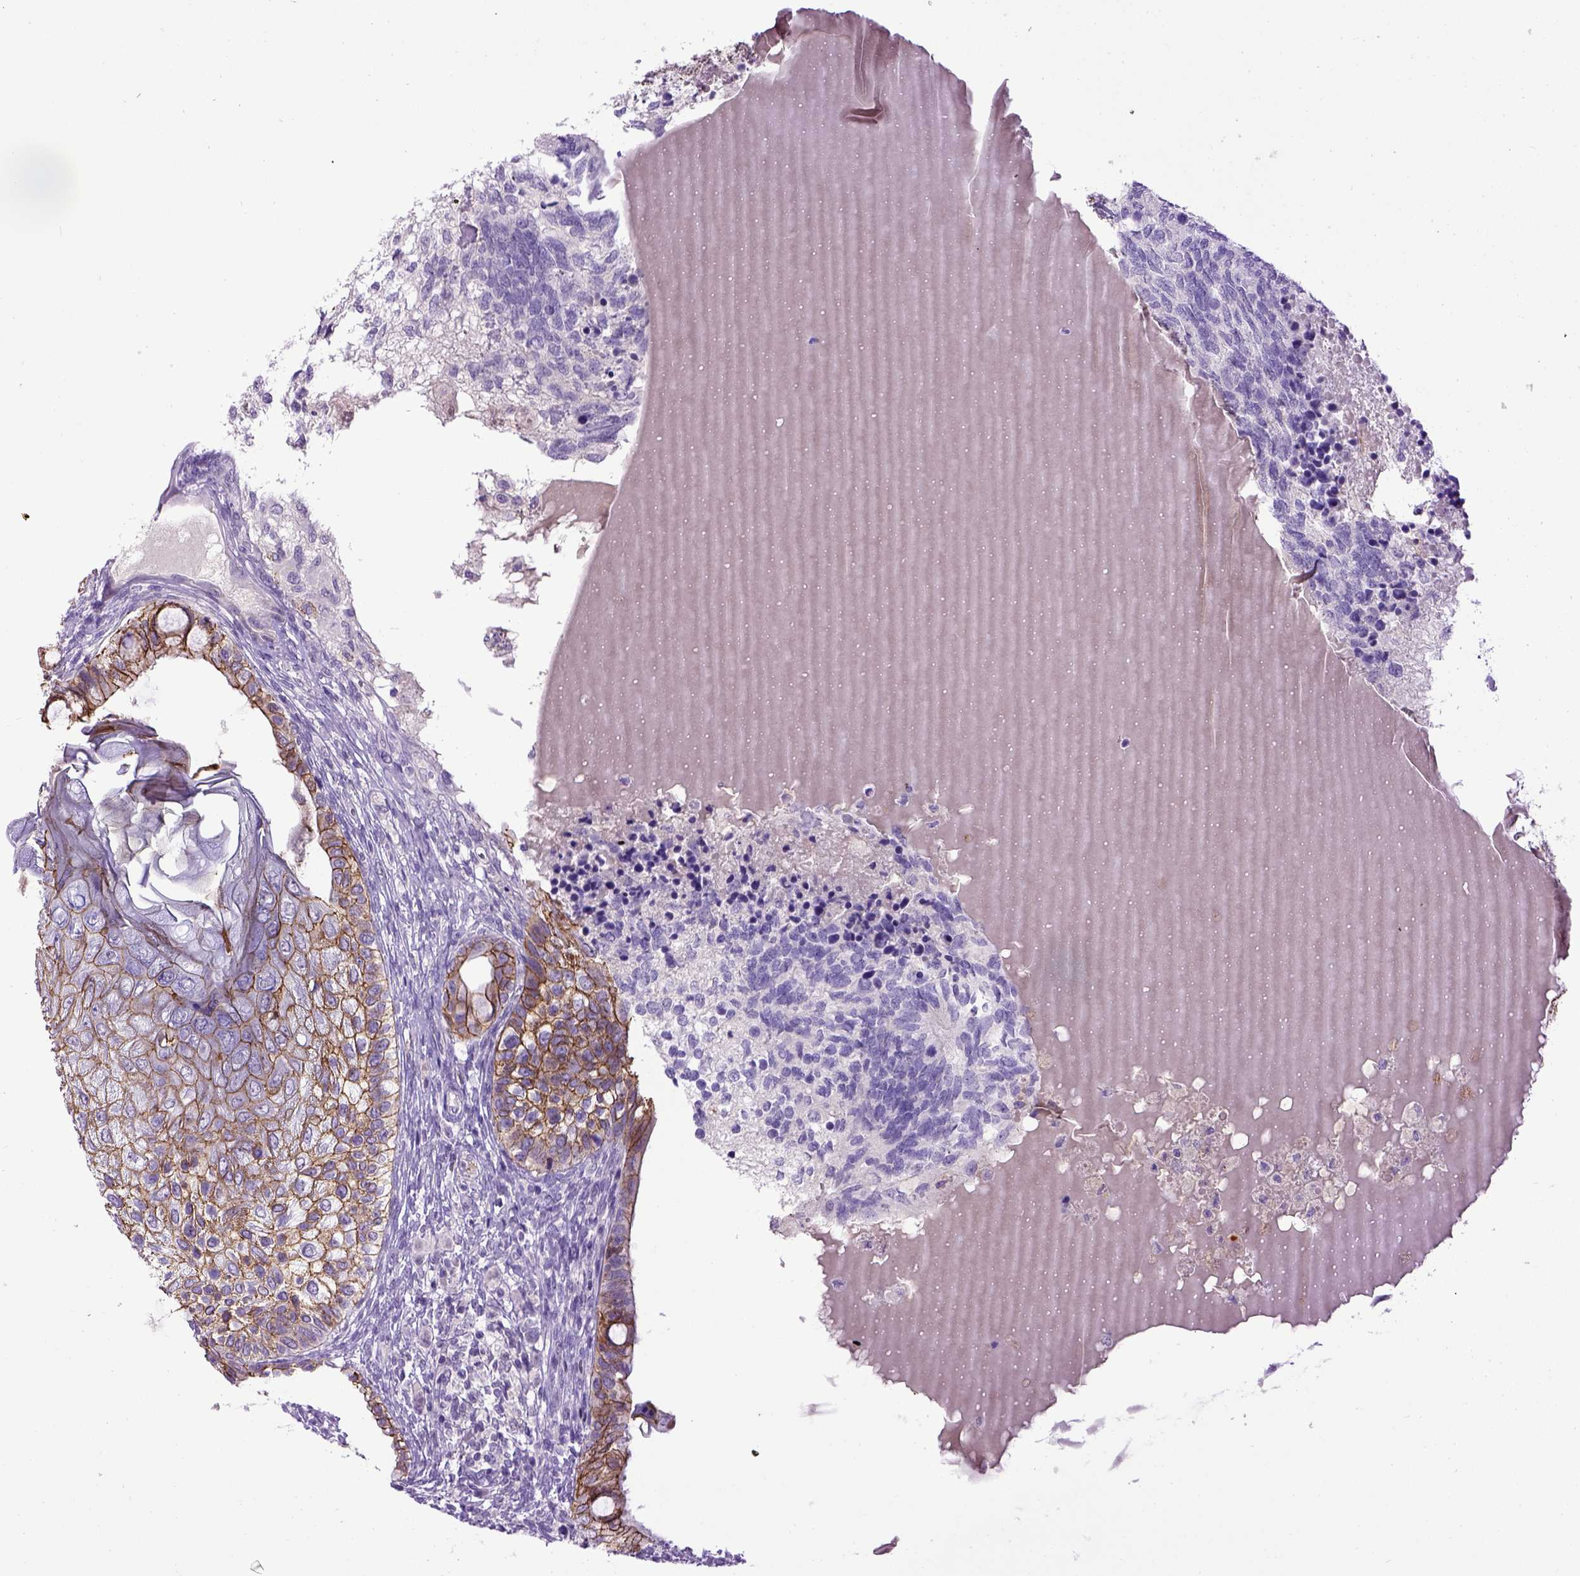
{"staining": {"intensity": "strong", "quantity": "25%-75%", "location": "cytoplasmic/membranous"}, "tissue": "testis cancer", "cell_type": "Tumor cells", "image_type": "cancer", "snomed": [{"axis": "morphology", "description": "Seminoma, NOS"}, {"axis": "morphology", "description": "Carcinoma, Embryonal, NOS"}, {"axis": "topography", "description": "Testis"}], "caption": "The immunohistochemical stain highlights strong cytoplasmic/membranous positivity in tumor cells of seminoma (testis) tissue.", "gene": "CDH1", "patient": {"sex": "male", "age": 41}}